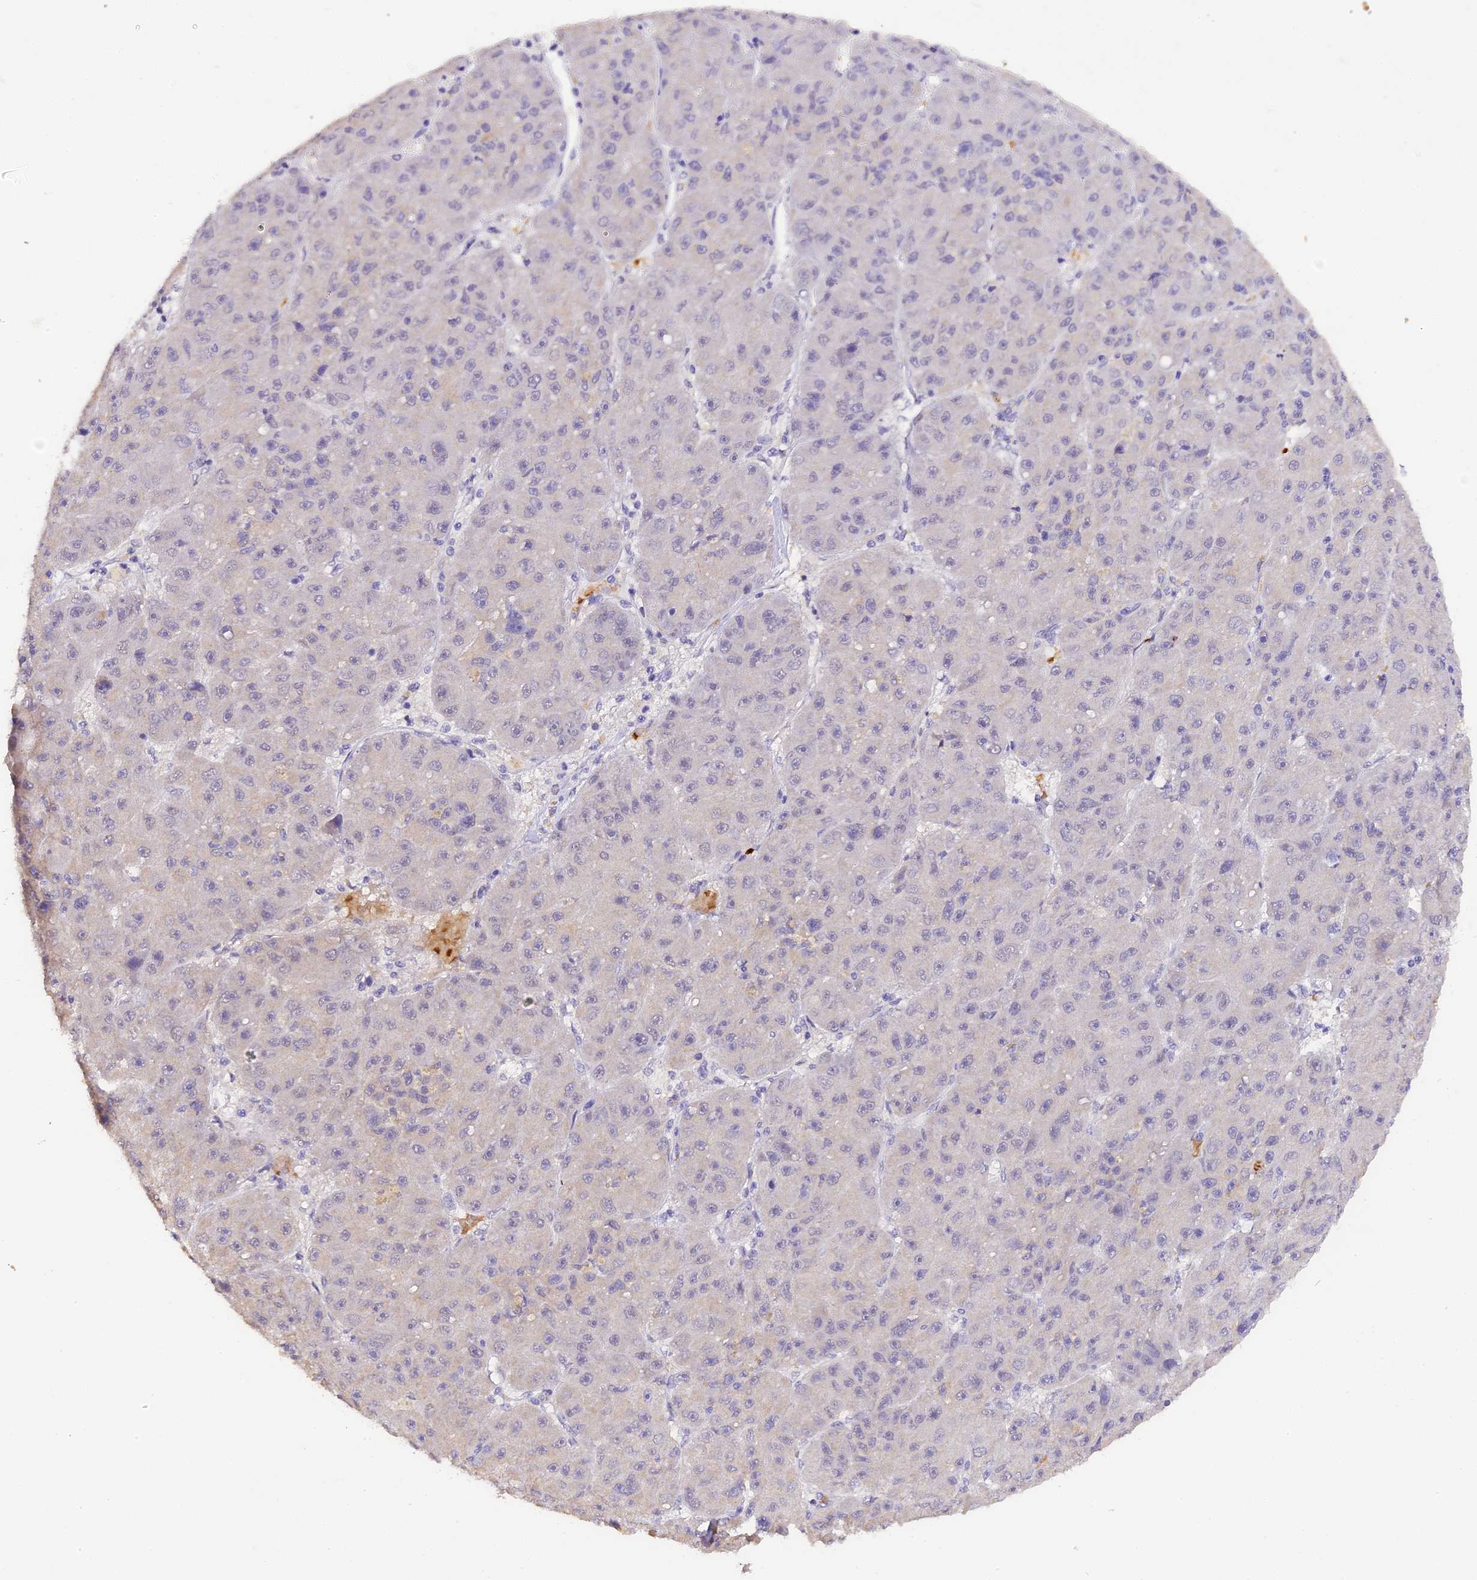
{"staining": {"intensity": "negative", "quantity": "none", "location": "none"}, "tissue": "liver cancer", "cell_type": "Tumor cells", "image_type": "cancer", "snomed": [{"axis": "morphology", "description": "Carcinoma, Hepatocellular, NOS"}, {"axis": "topography", "description": "Liver"}], "caption": "Protein analysis of liver cancer exhibits no significant positivity in tumor cells.", "gene": "AHSP", "patient": {"sex": "male", "age": 67}}